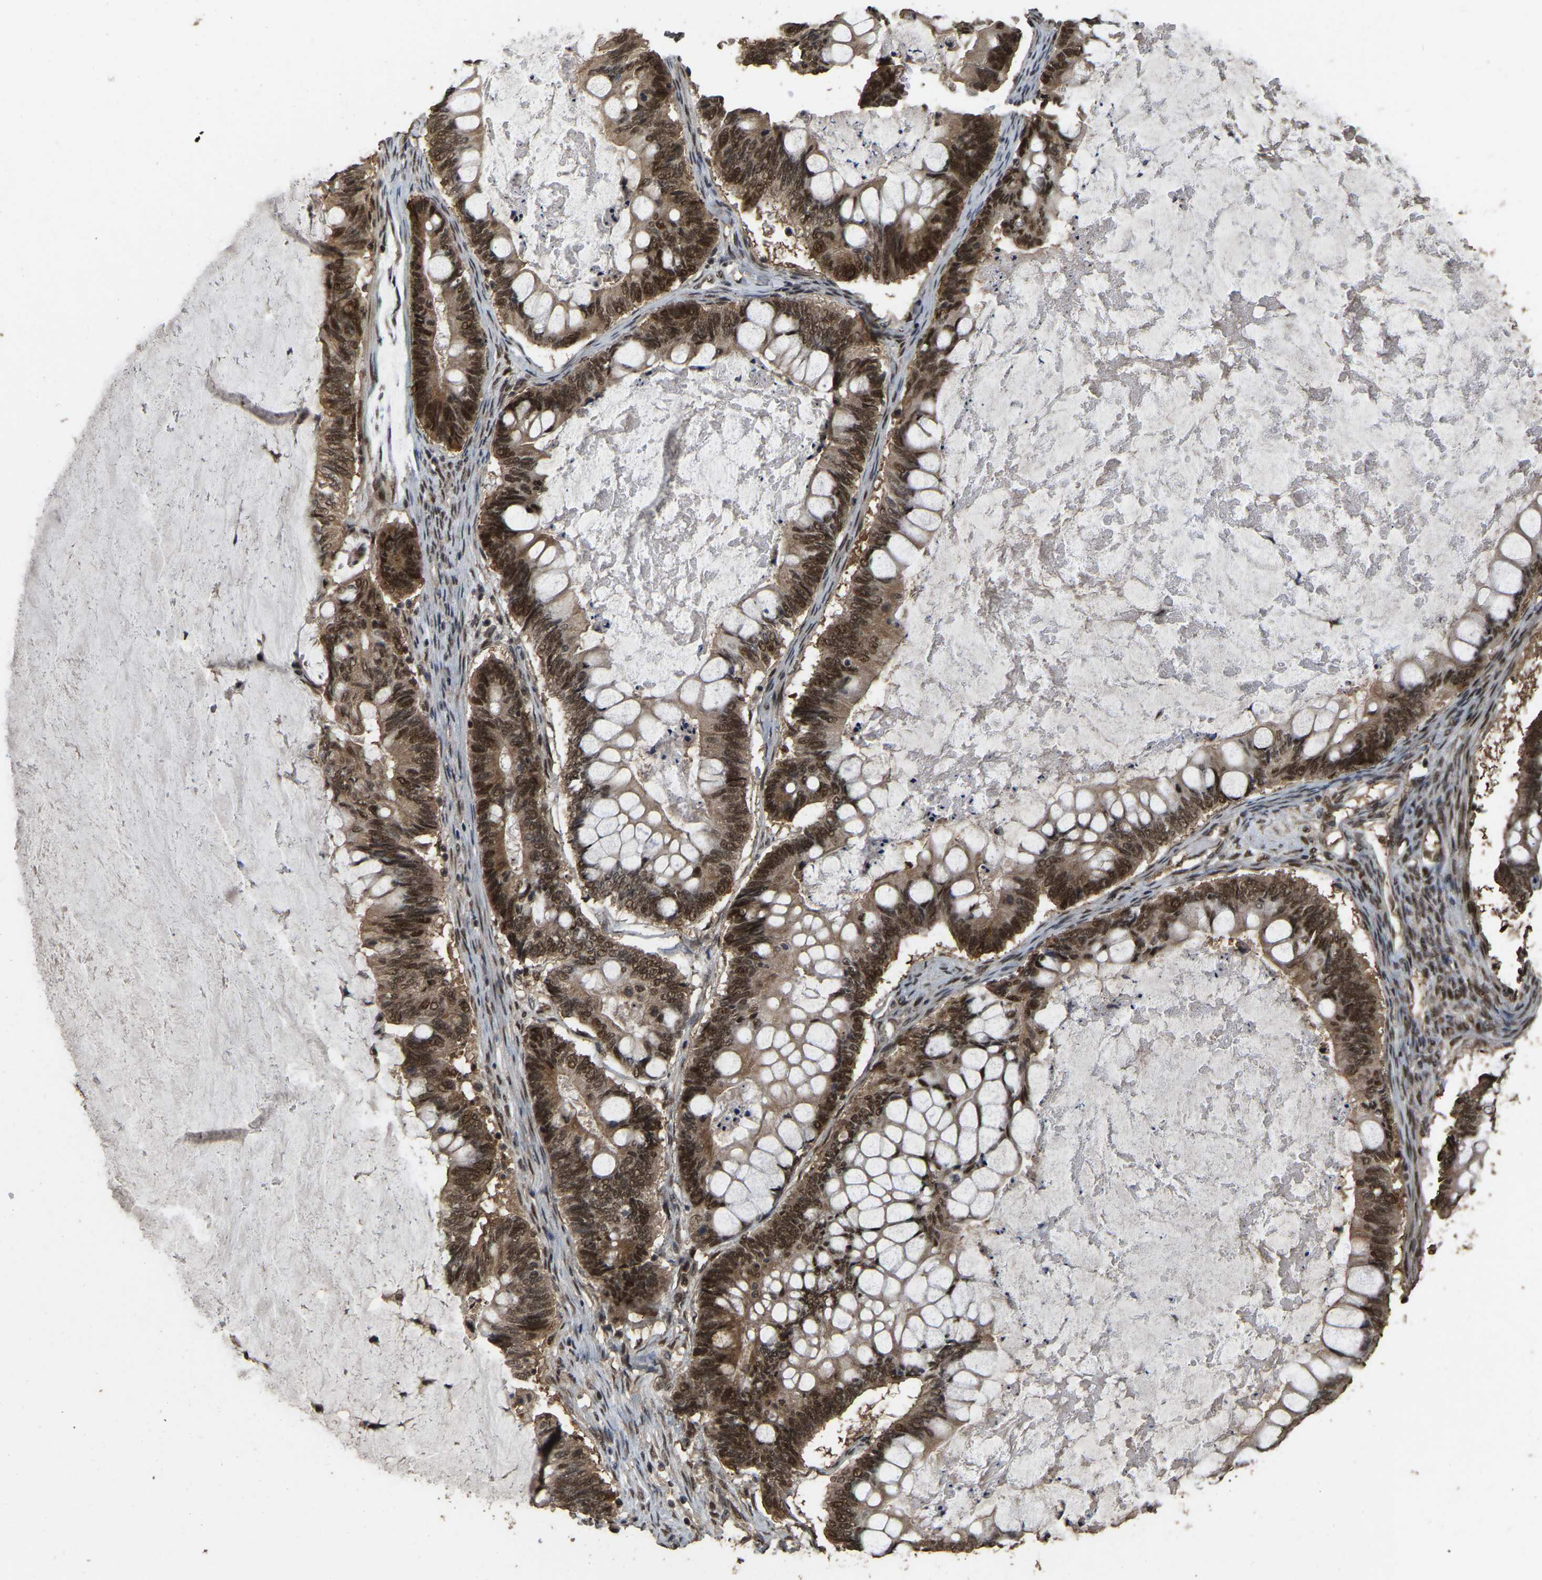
{"staining": {"intensity": "moderate", "quantity": ">75%", "location": "cytoplasmic/membranous,nuclear"}, "tissue": "ovarian cancer", "cell_type": "Tumor cells", "image_type": "cancer", "snomed": [{"axis": "morphology", "description": "Cystadenocarcinoma, mucinous, NOS"}, {"axis": "topography", "description": "Ovary"}], "caption": "Protein expression by IHC demonstrates moderate cytoplasmic/membranous and nuclear positivity in about >75% of tumor cells in ovarian cancer.", "gene": "ARHGAP23", "patient": {"sex": "female", "age": 61}}